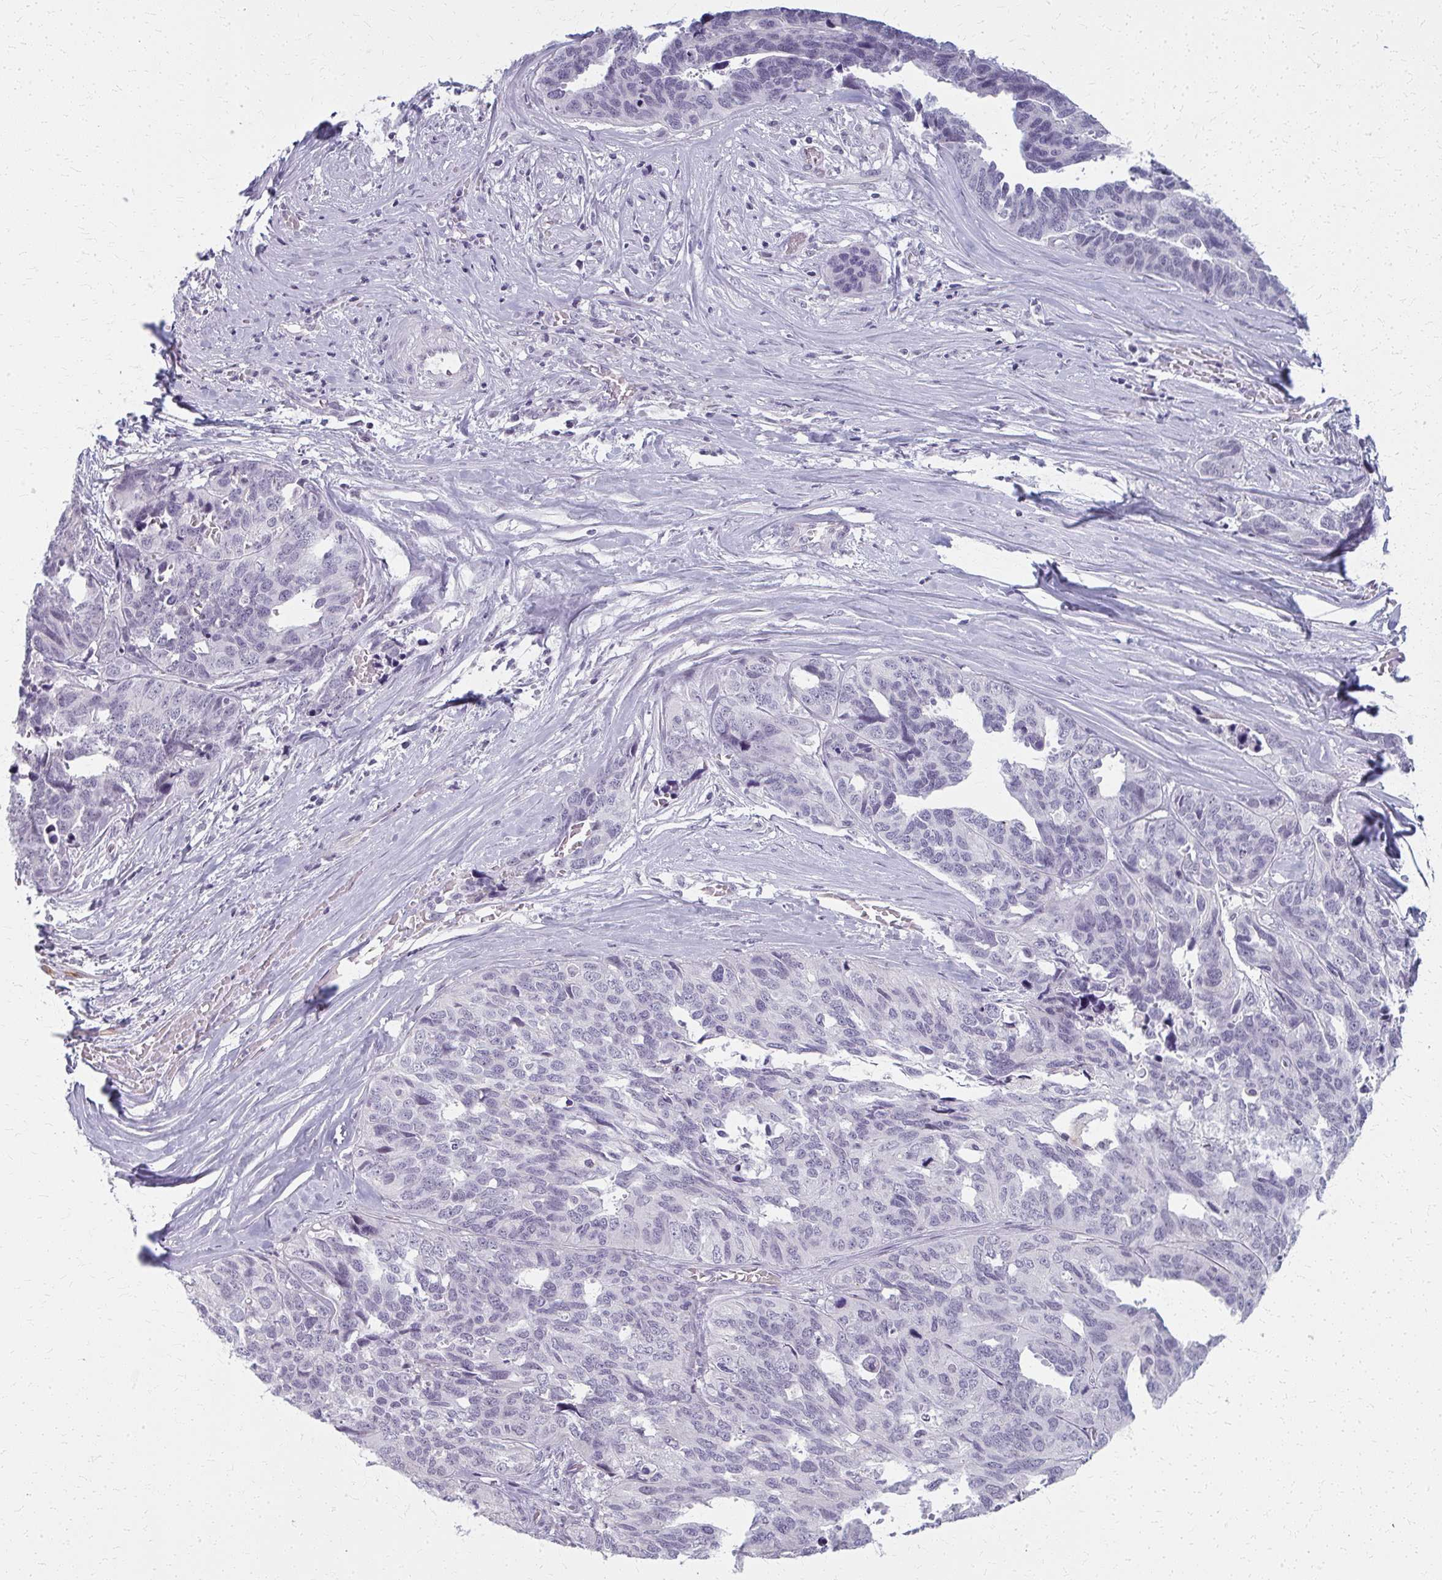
{"staining": {"intensity": "negative", "quantity": "none", "location": "none"}, "tissue": "ovarian cancer", "cell_type": "Tumor cells", "image_type": "cancer", "snomed": [{"axis": "morphology", "description": "Cystadenocarcinoma, serous, NOS"}, {"axis": "topography", "description": "Ovary"}], "caption": "Serous cystadenocarcinoma (ovarian) was stained to show a protein in brown. There is no significant staining in tumor cells.", "gene": "CASQ2", "patient": {"sex": "female", "age": 64}}